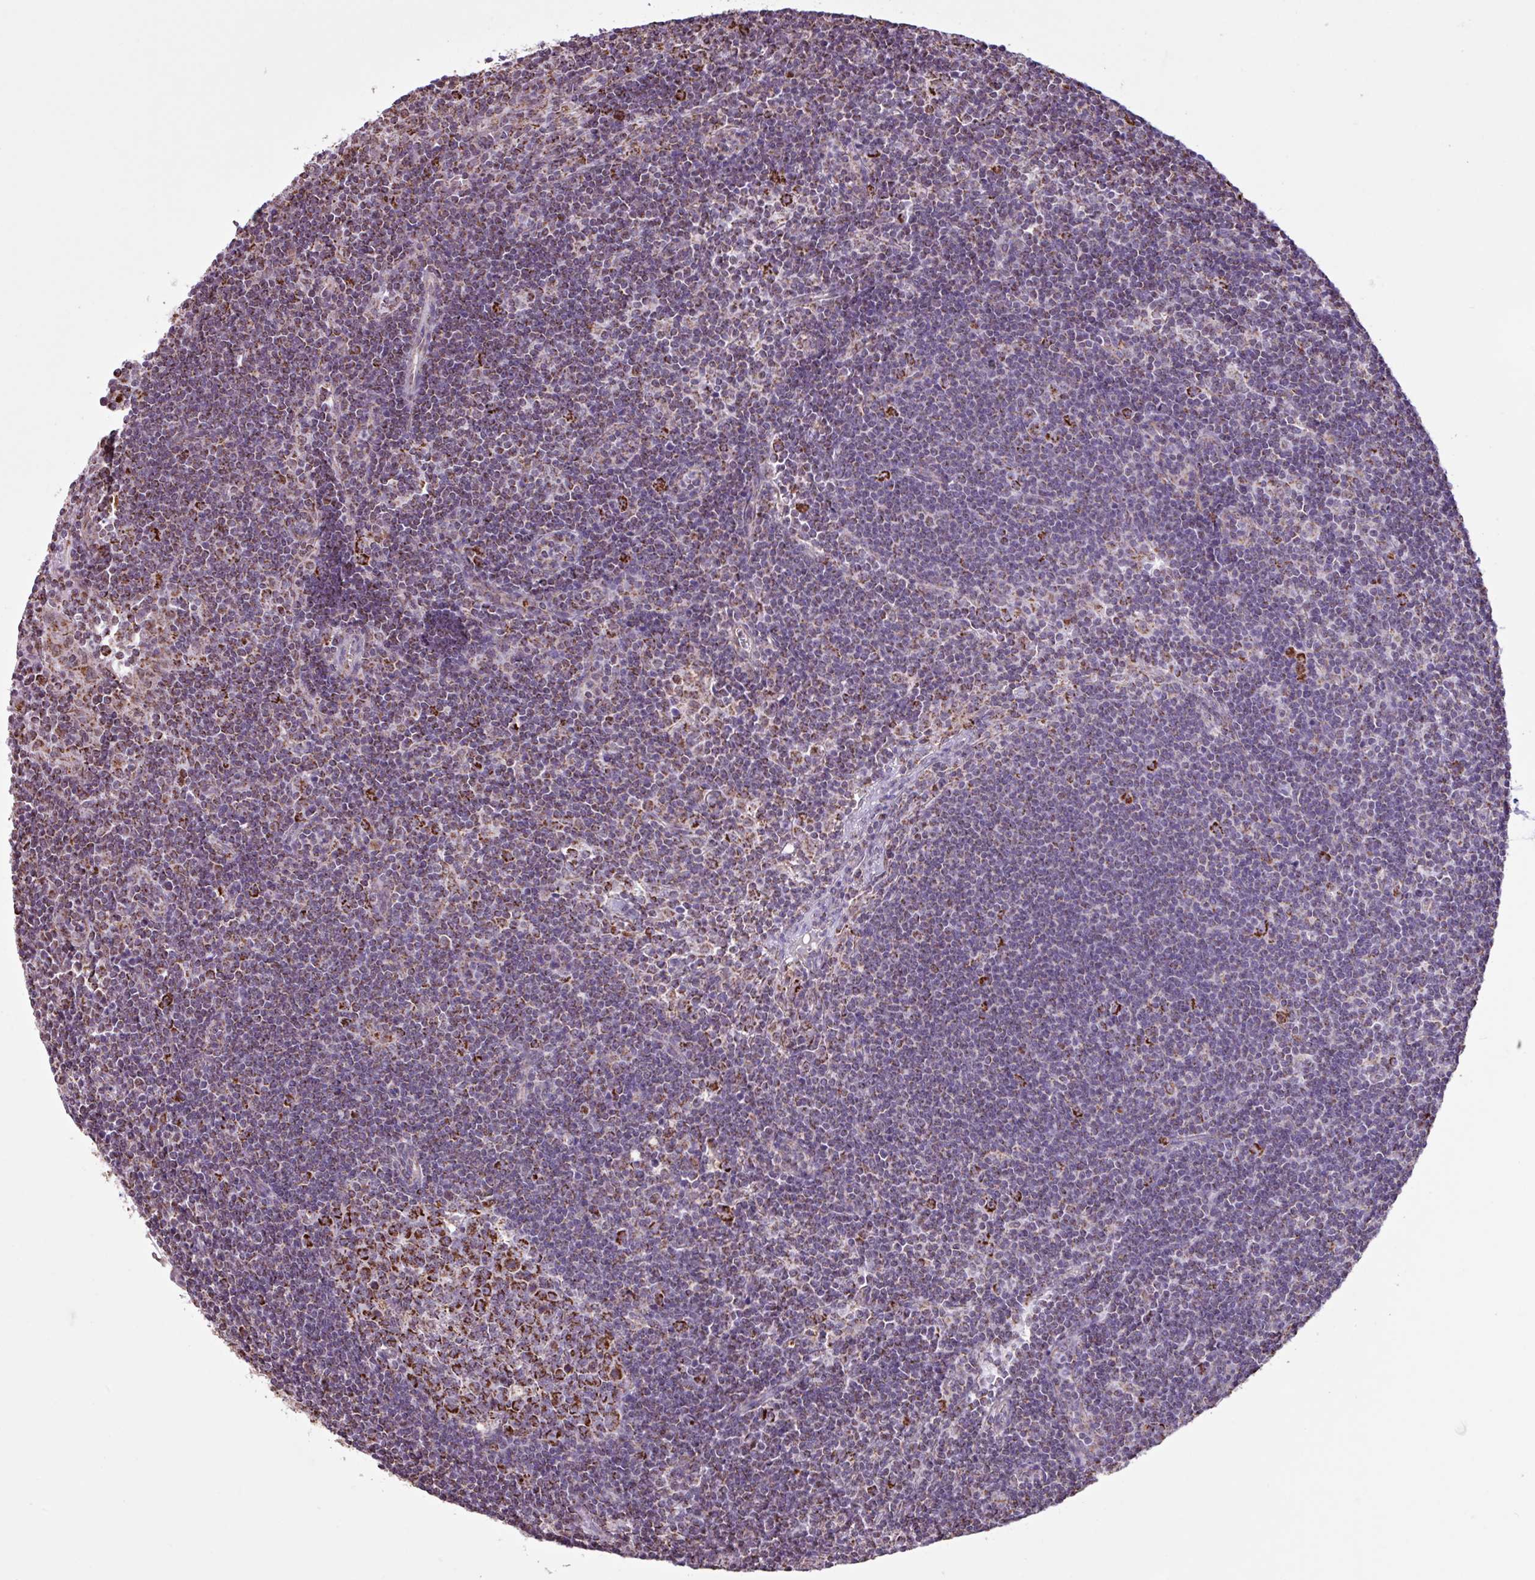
{"staining": {"intensity": "strong", "quantity": "25%-75%", "location": "cytoplasmic/membranous"}, "tissue": "lymph node", "cell_type": "Germinal center cells", "image_type": "normal", "snomed": [{"axis": "morphology", "description": "Normal tissue, NOS"}, {"axis": "topography", "description": "Lymph node"}], "caption": "Lymph node stained for a protein (brown) reveals strong cytoplasmic/membranous positive expression in about 25%-75% of germinal center cells.", "gene": "ALG8", "patient": {"sex": "female", "age": 29}}